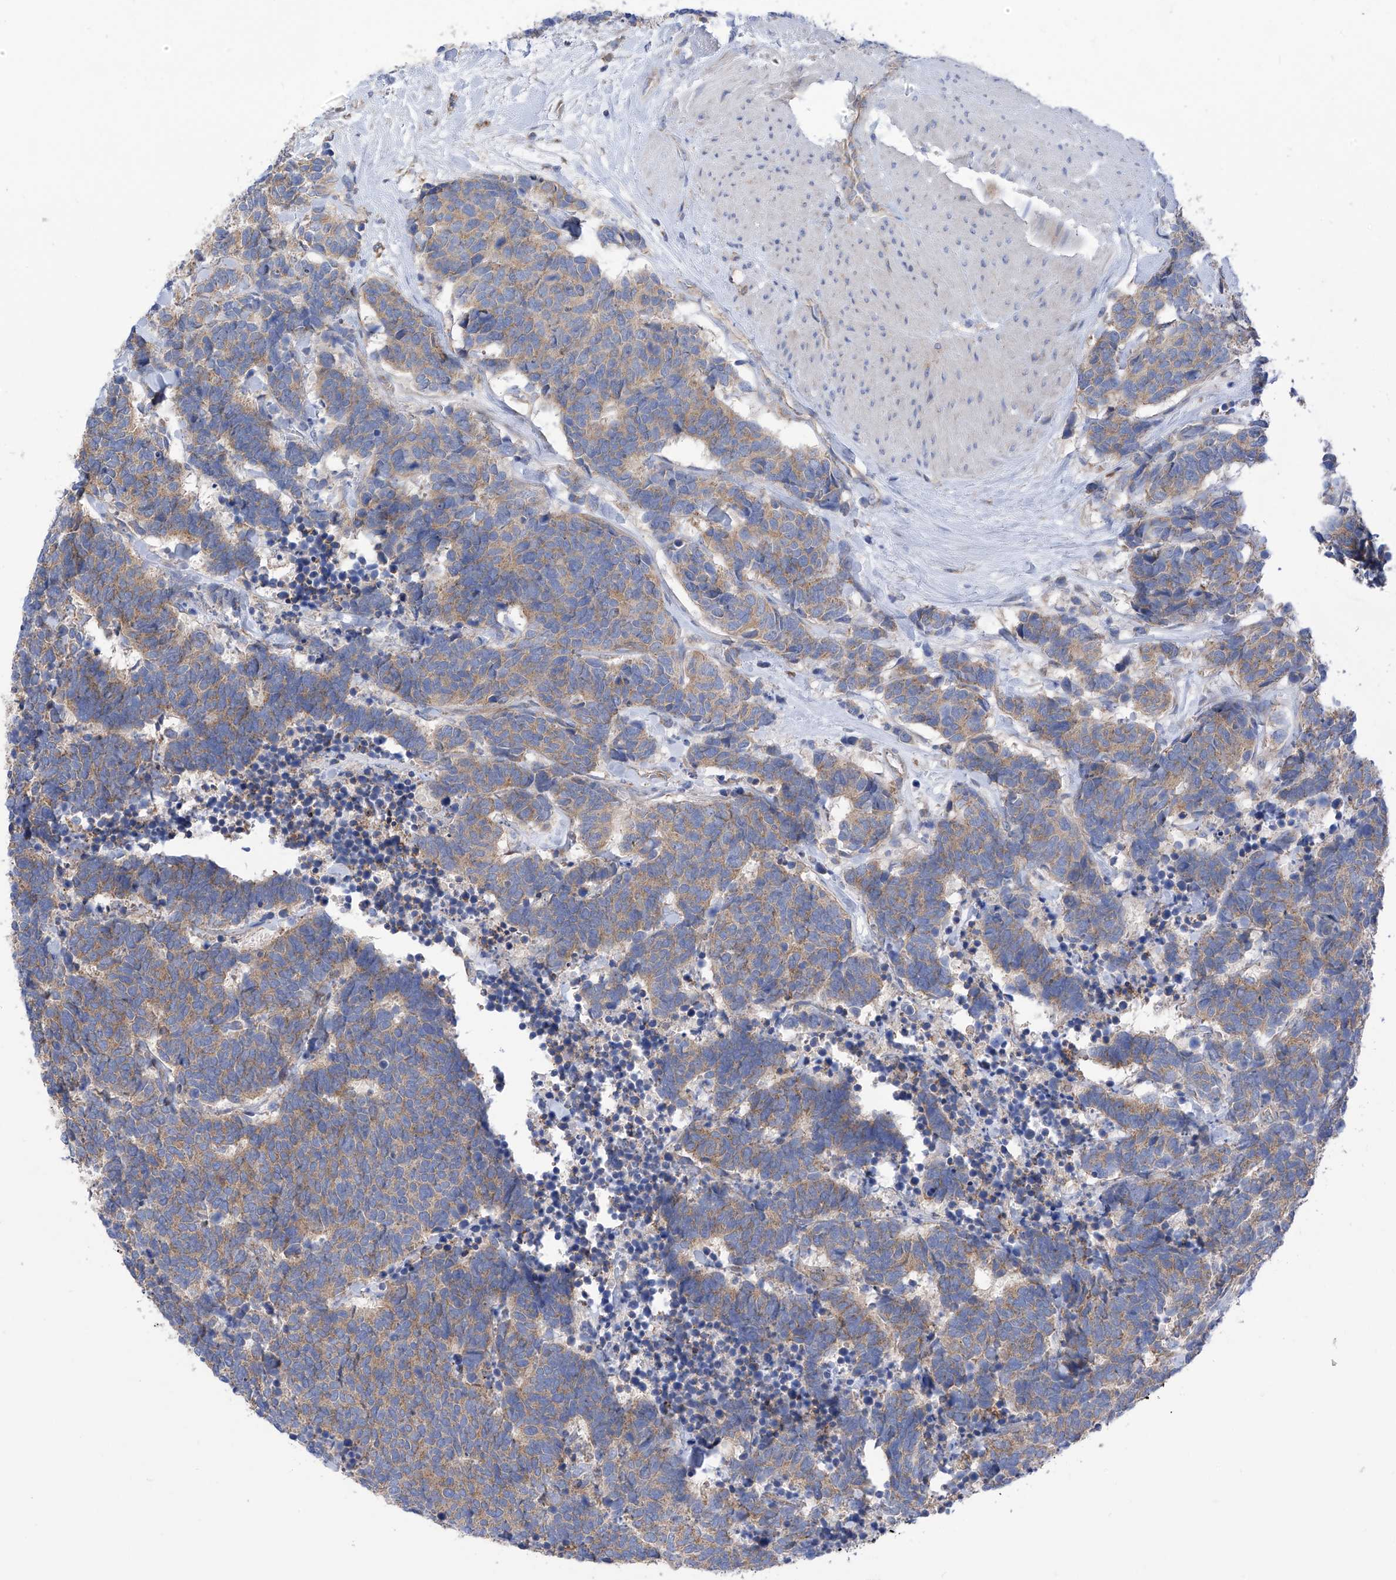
{"staining": {"intensity": "weak", "quantity": ">75%", "location": "cytoplasmic/membranous"}, "tissue": "carcinoid", "cell_type": "Tumor cells", "image_type": "cancer", "snomed": [{"axis": "morphology", "description": "Carcinoma, NOS"}, {"axis": "morphology", "description": "Carcinoid, malignant, NOS"}, {"axis": "topography", "description": "Urinary bladder"}], "caption": "Immunohistochemistry (DAB) staining of human carcinoid shows weak cytoplasmic/membranous protein staining in about >75% of tumor cells.", "gene": "P2RX7", "patient": {"sex": "male", "age": 57}}